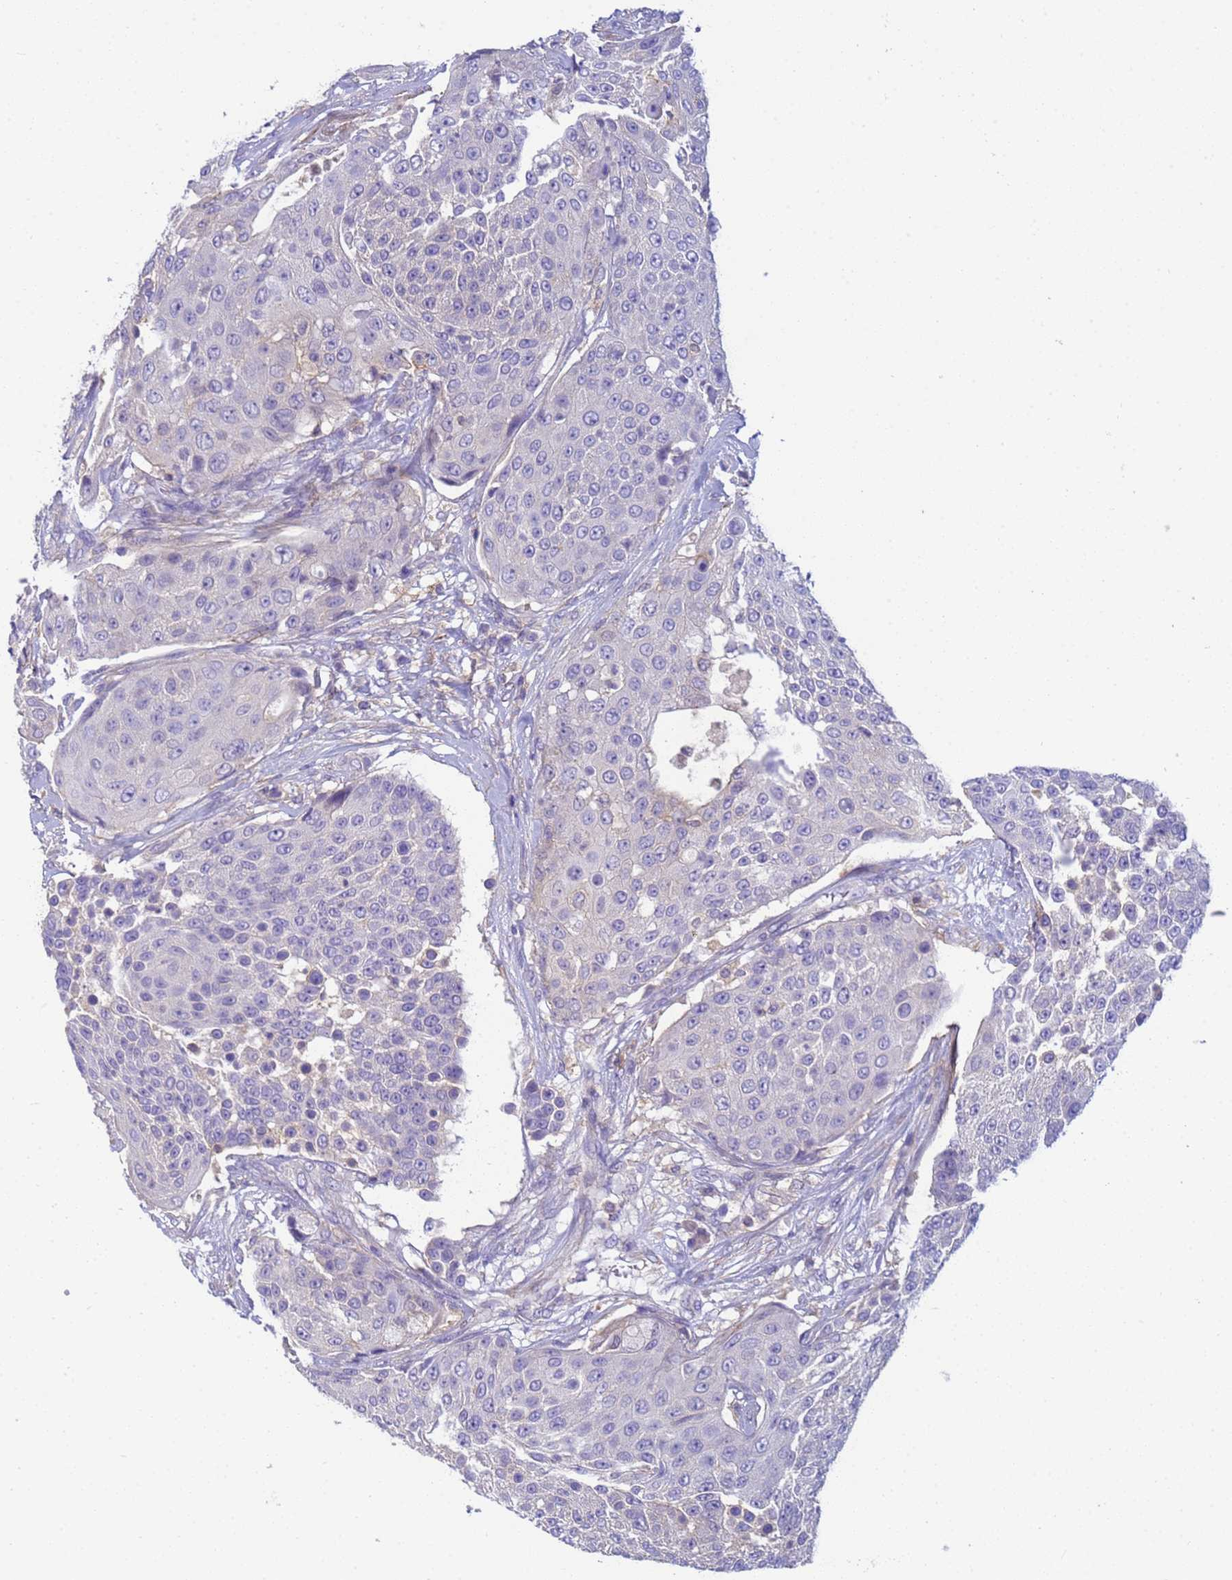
{"staining": {"intensity": "negative", "quantity": "none", "location": "none"}, "tissue": "urothelial cancer", "cell_type": "Tumor cells", "image_type": "cancer", "snomed": [{"axis": "morphology", "description": "Urothelial carcinoma, High grade"}, {"axis": "topography", "description": "Urinary bladder"}], "caption": "Immunohistochemistry (IHC) image of neoplastic tissue: high-grade urothelial carcinoma stained with DAB demonstrates no significant protein positivity in tumor cells.", "gene": "KLHL13", "patient": {"sex": "female", "age": 63}}